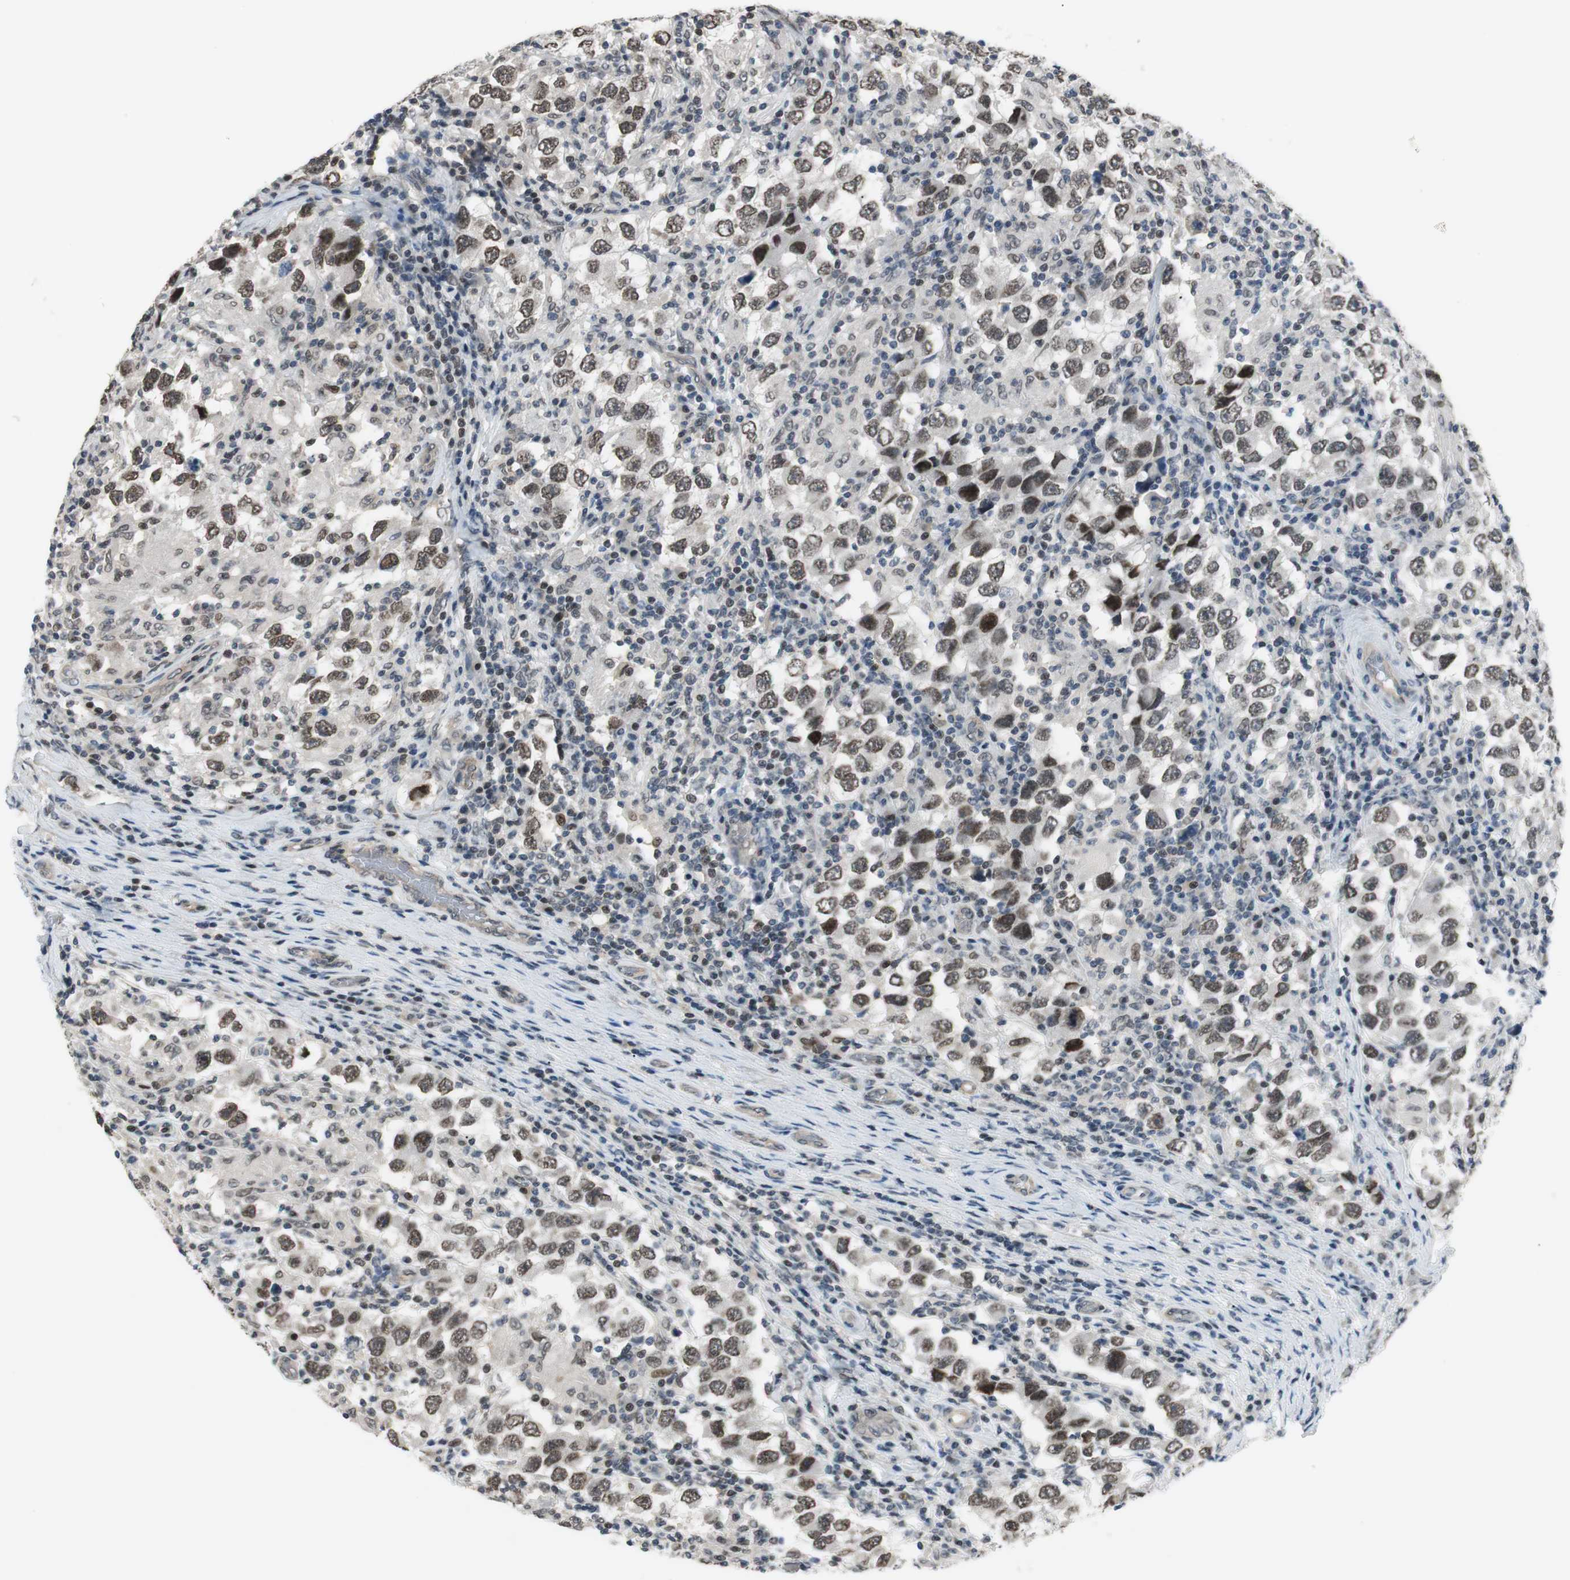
{"staining": {"intensity": "weak", "quantity": ">75%", "location": "nuclear"}, "tissue": "testis cancer", "cell_type": "Tumor cells", "image_type": "cancer", "snomed": [{"axis": "morphology", "description": "Carcinoma, Embryonal, NOS"}, {"axis": "topography", "description": "Testis"}], "caption": "An image showing weak nuclear expression in approximately >75% of tumor cells in testis cancer, as visualized by brown immunohistochemical staining.", "gene": "SUFU", "patient": {"sex": "male", "age": 21}}